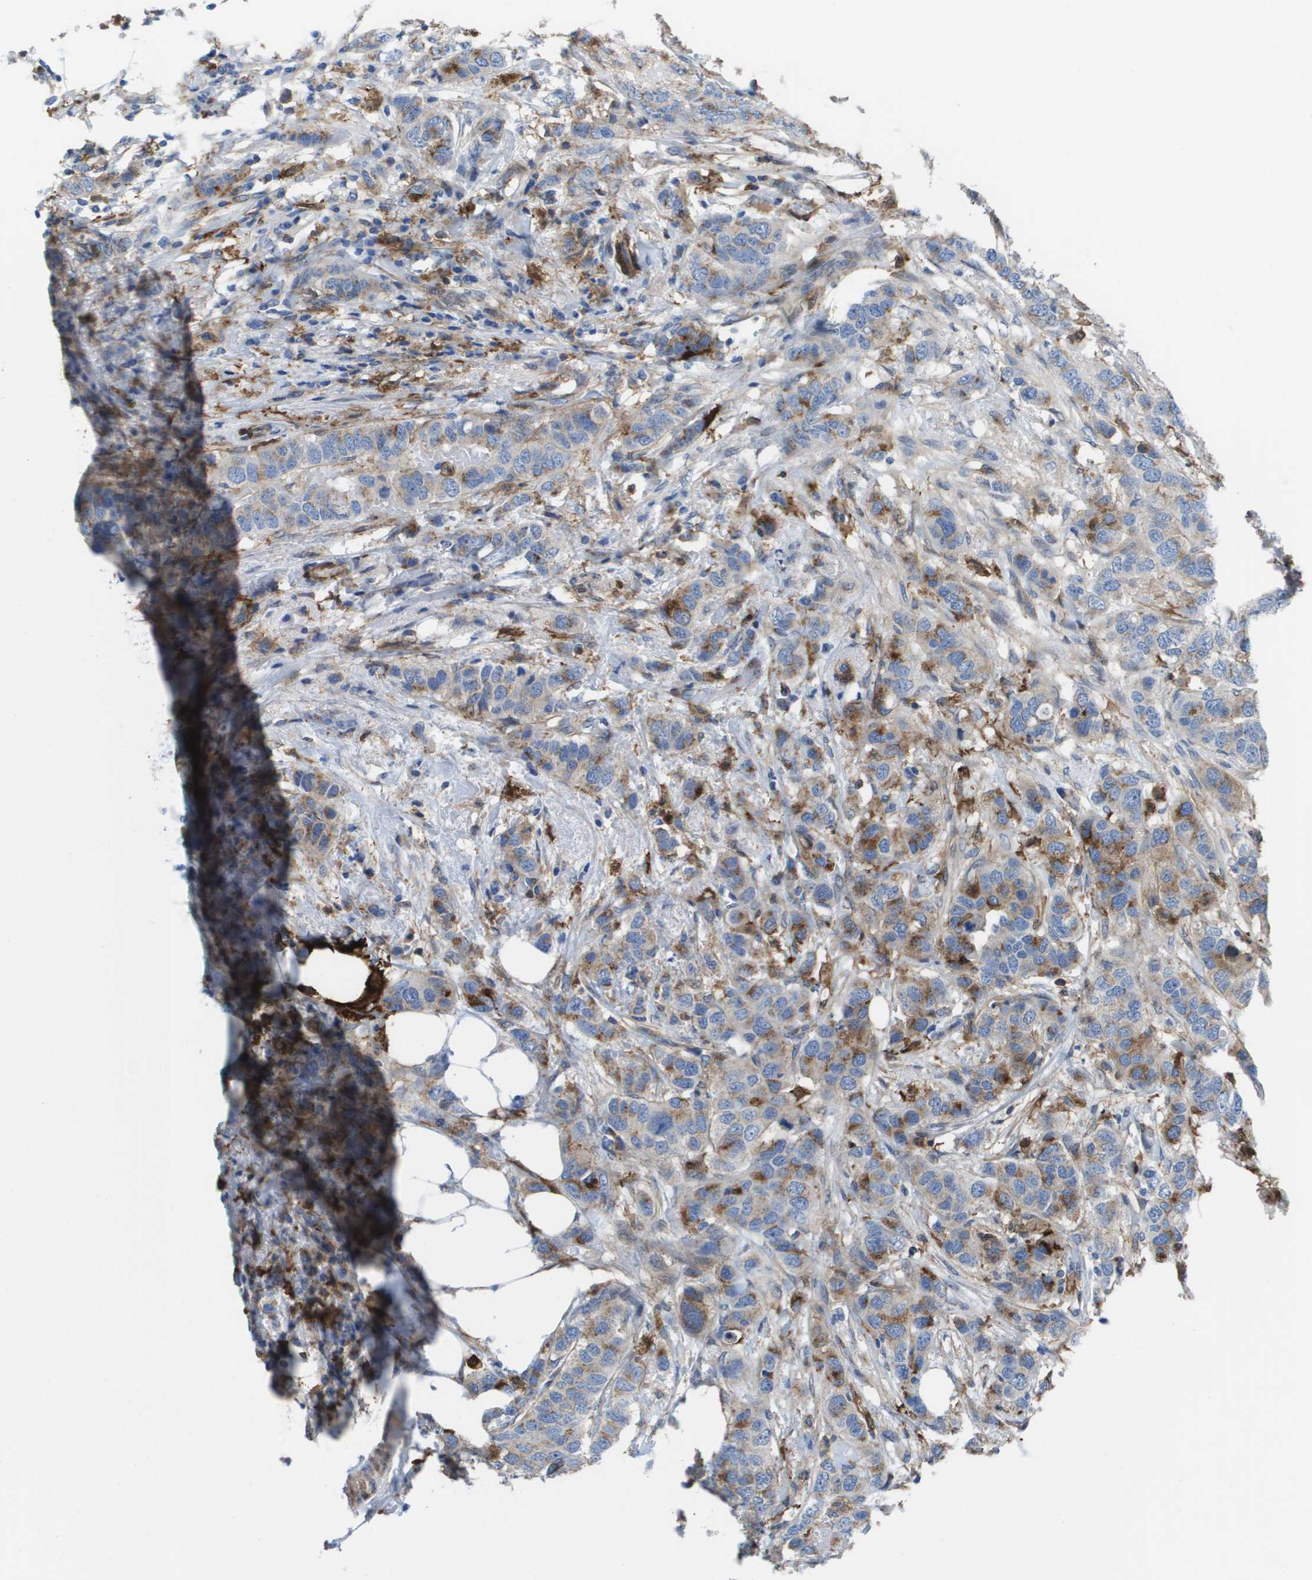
{"staining": {"intensity": "weak", "quantity": ">75%", "location": "cytoplasmic/membranous"}, "tissue": "breast cancer", "cell_type": "Tumor cells", "image_type": "cancer", "snomed": [{"axis": "morphology", "description": "Duct carcinoma"}, {"axis": "topography", "description": "Breast"}], "caption": "This is an image of immunohistochemistry staining of breast cancer (infiltrating ductal carcinoma), which shows weak staining in the cytoplasmic/membranous of tumor cells.", "gene": "SLC37A2", "patient": {"sex": "female", "age": 50}}